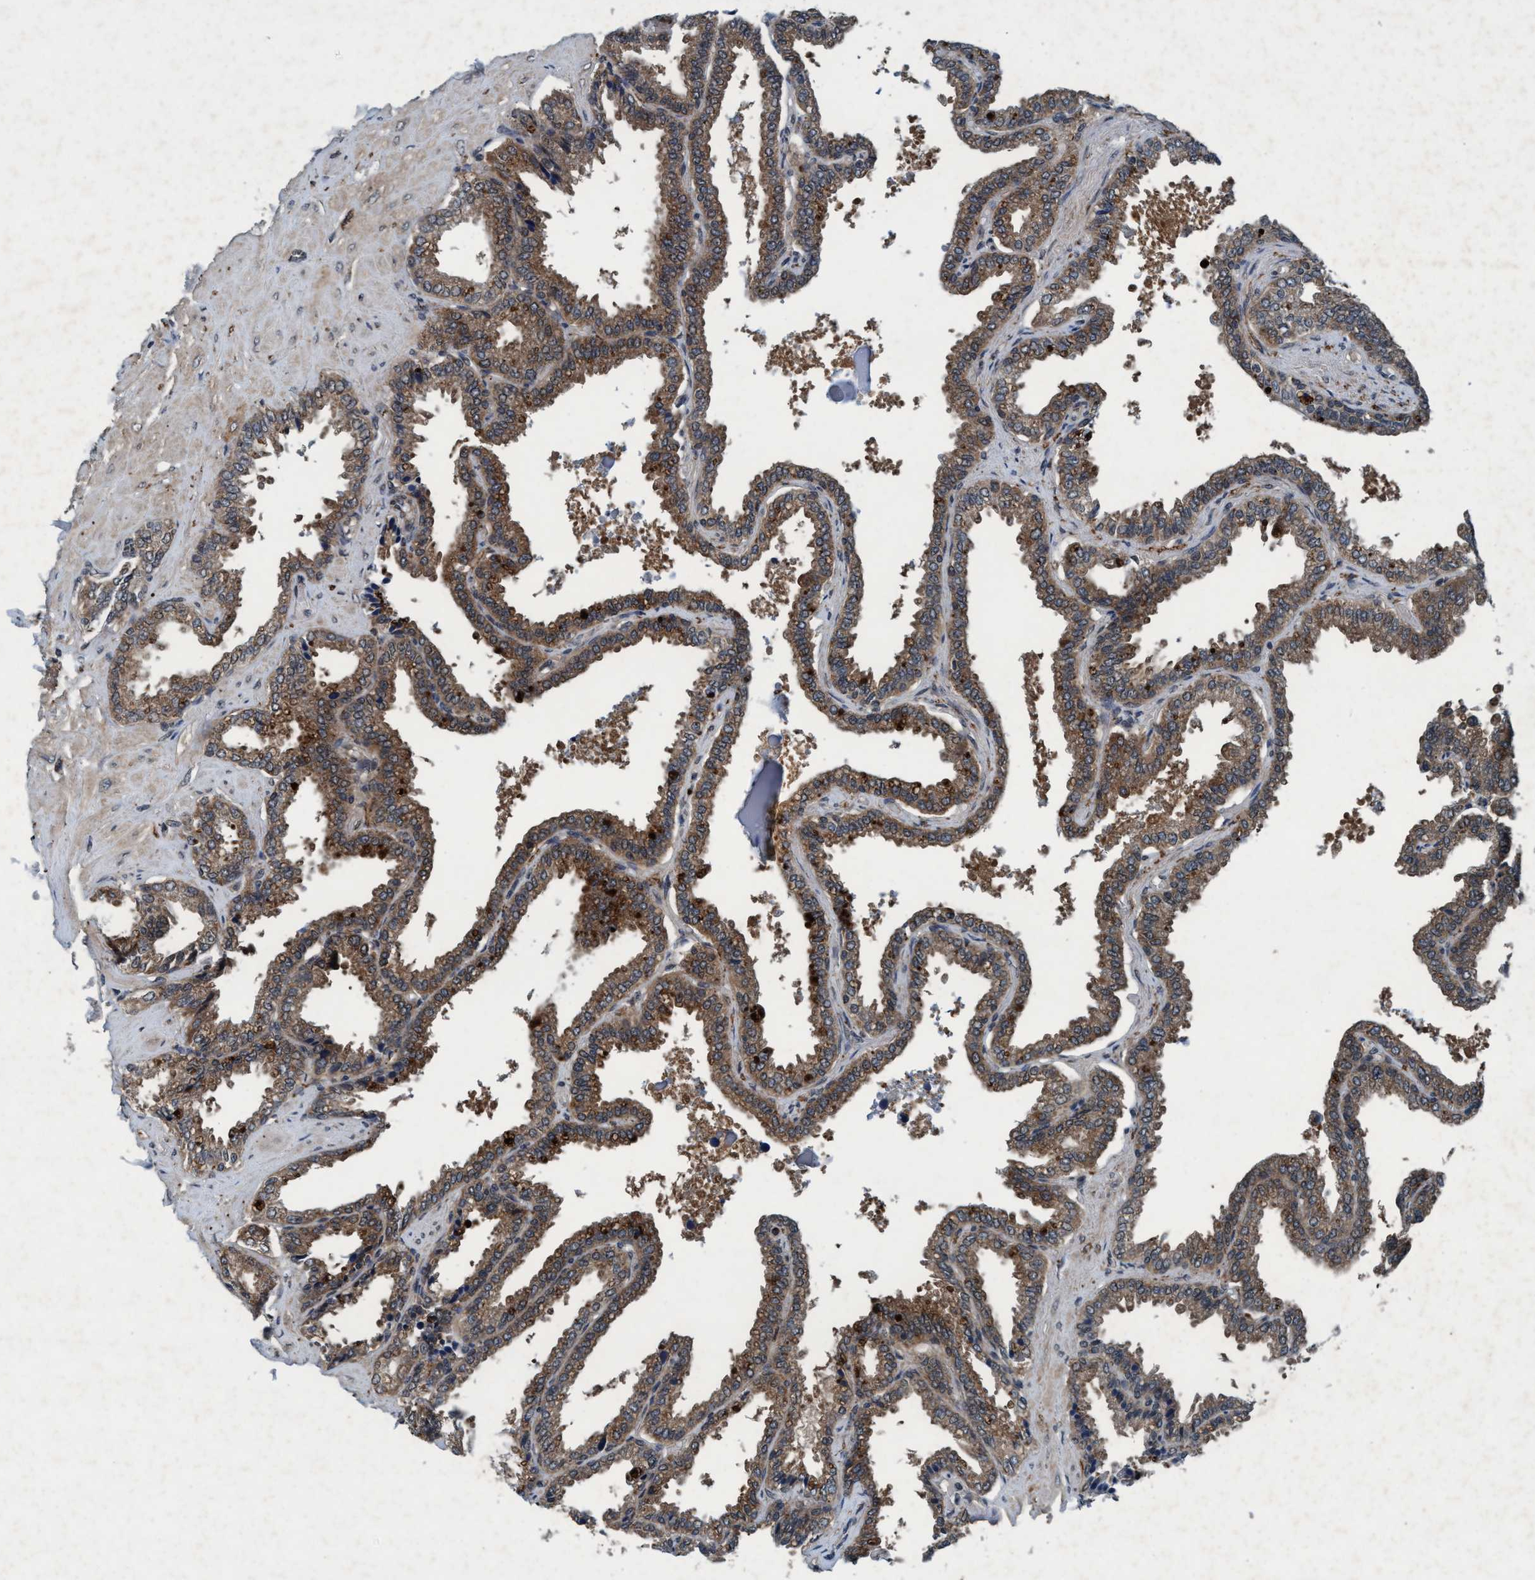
{"staining": {"intensity": "moderate", "quantity": ">75%", "location": "cytoplasmic/membranous"}, "tissue": "seminal vesicle", "cell_type": "Glandular cells", "image_type": "normal", "snomed": [{"axis": "morphology", "description": "Normal tissue, NOS"}, {"axis": "topography", "description": "Seminal veicle"}], "caption": "Immunohistochemistry (IHC) of unremarkable human seminal vesicle exhibits medium levels of moderate cytoplasmic/membranous expression in approximately >75% of glandular cells.", "gene": "AKT1S1", "patient": {"sex": "male", "age": 46}}